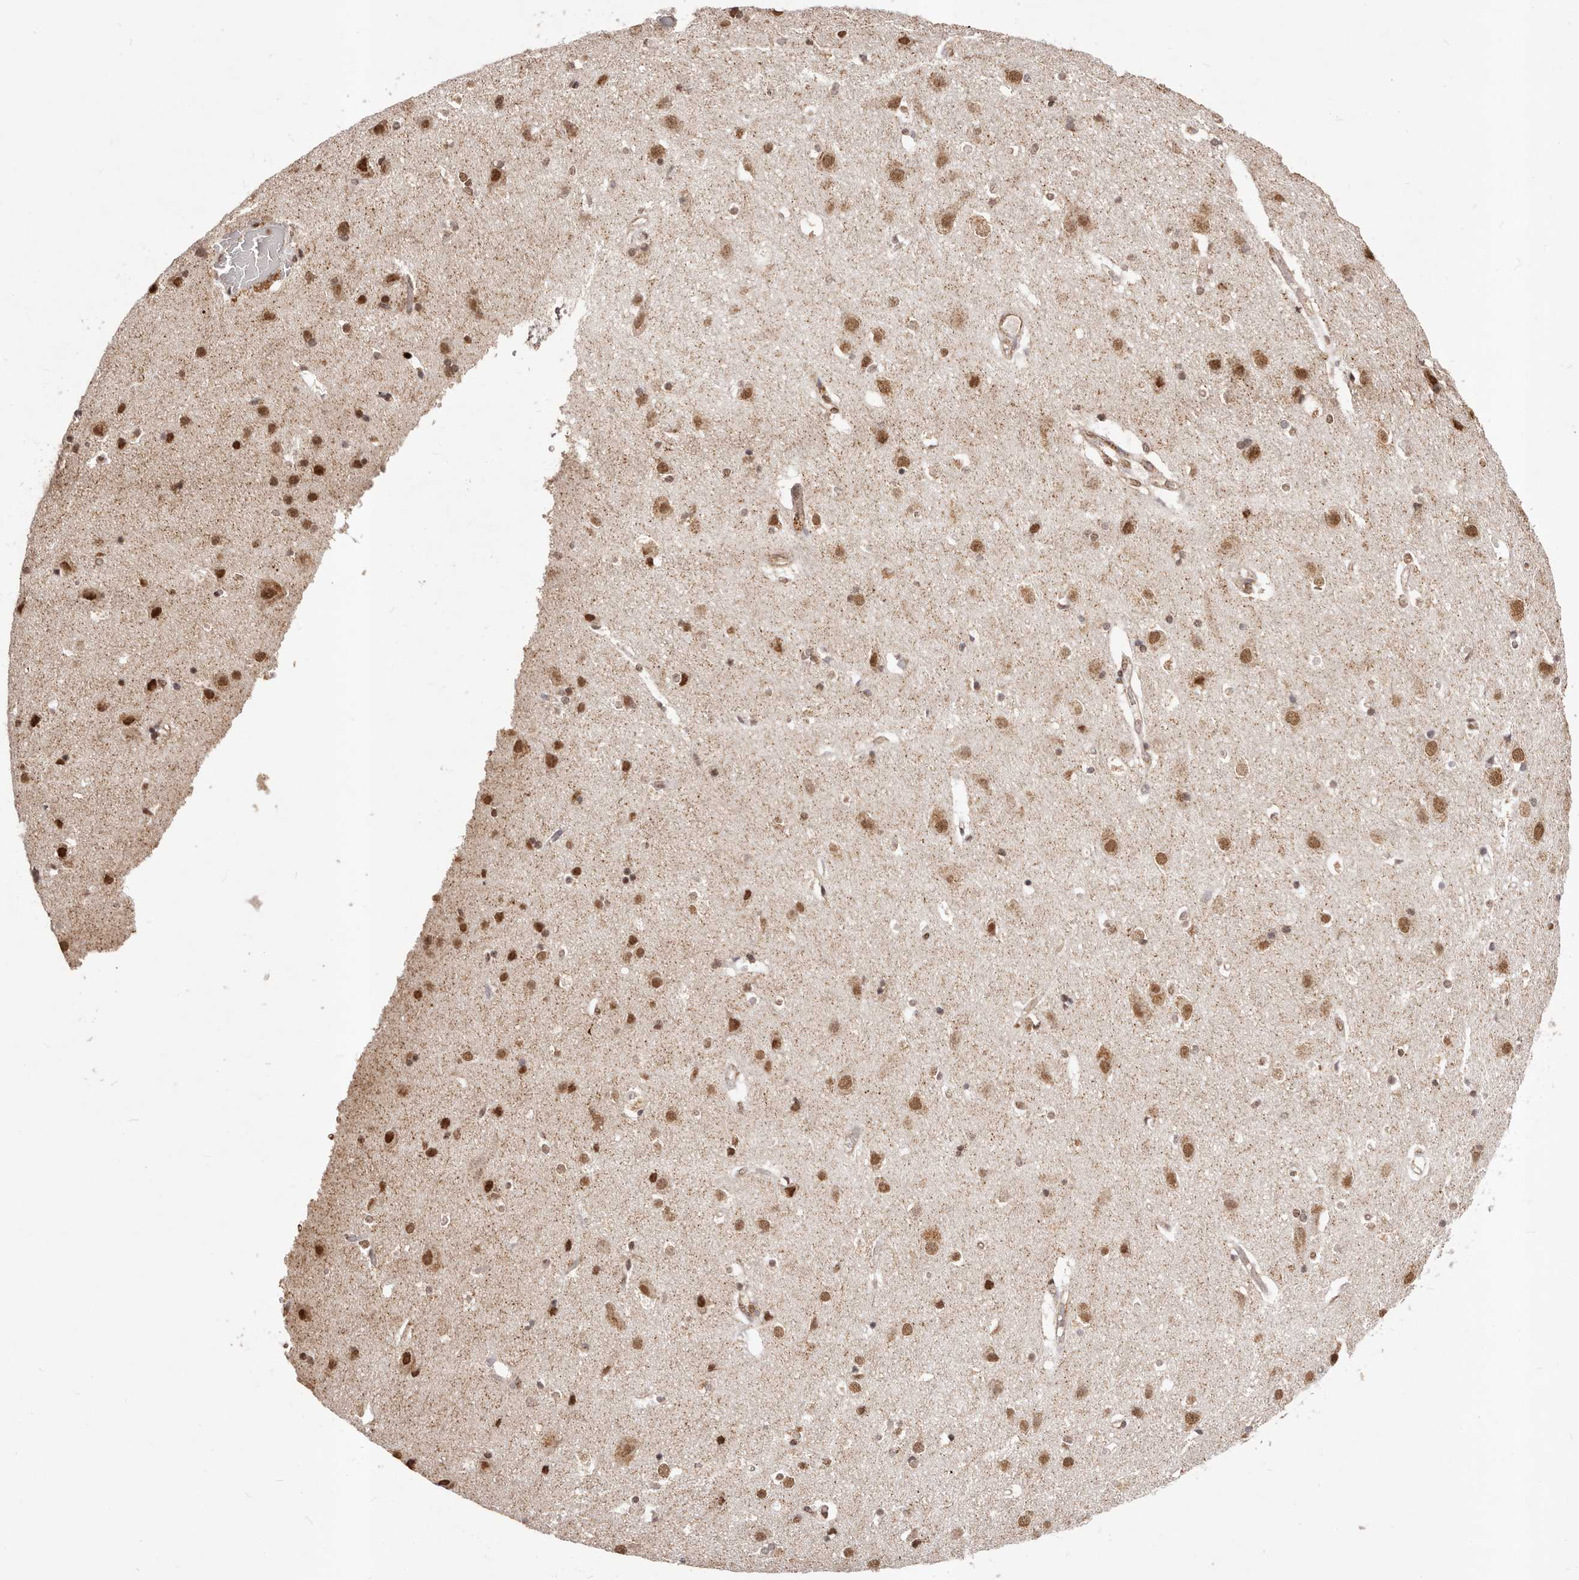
{"staining": {"intensity": "moderate", "quantity": ">75%", "location": "cytoplasmic/membranous,nuclear"}, "tissue": "cerebral cortex", "cell_type": "Endothelial cells", "image_type": "normal", "snomed": [{"axis": "morphology", "description": "Normal tissue, NOS"}, {"axis": "topography", "description": "Cerebral cortex"}], "caption": "This photomicrograph shows normal cerebral cortex stained with immunohistochemistry to label a protein in brown. The cytoplasmic/membranous,nuclear of endothelial cells show moderate positivity for the protein. Nuclei are counter-stained blue.", "gene": "RPS6KA5", "patient": {"sex": "male", "age": 54}}